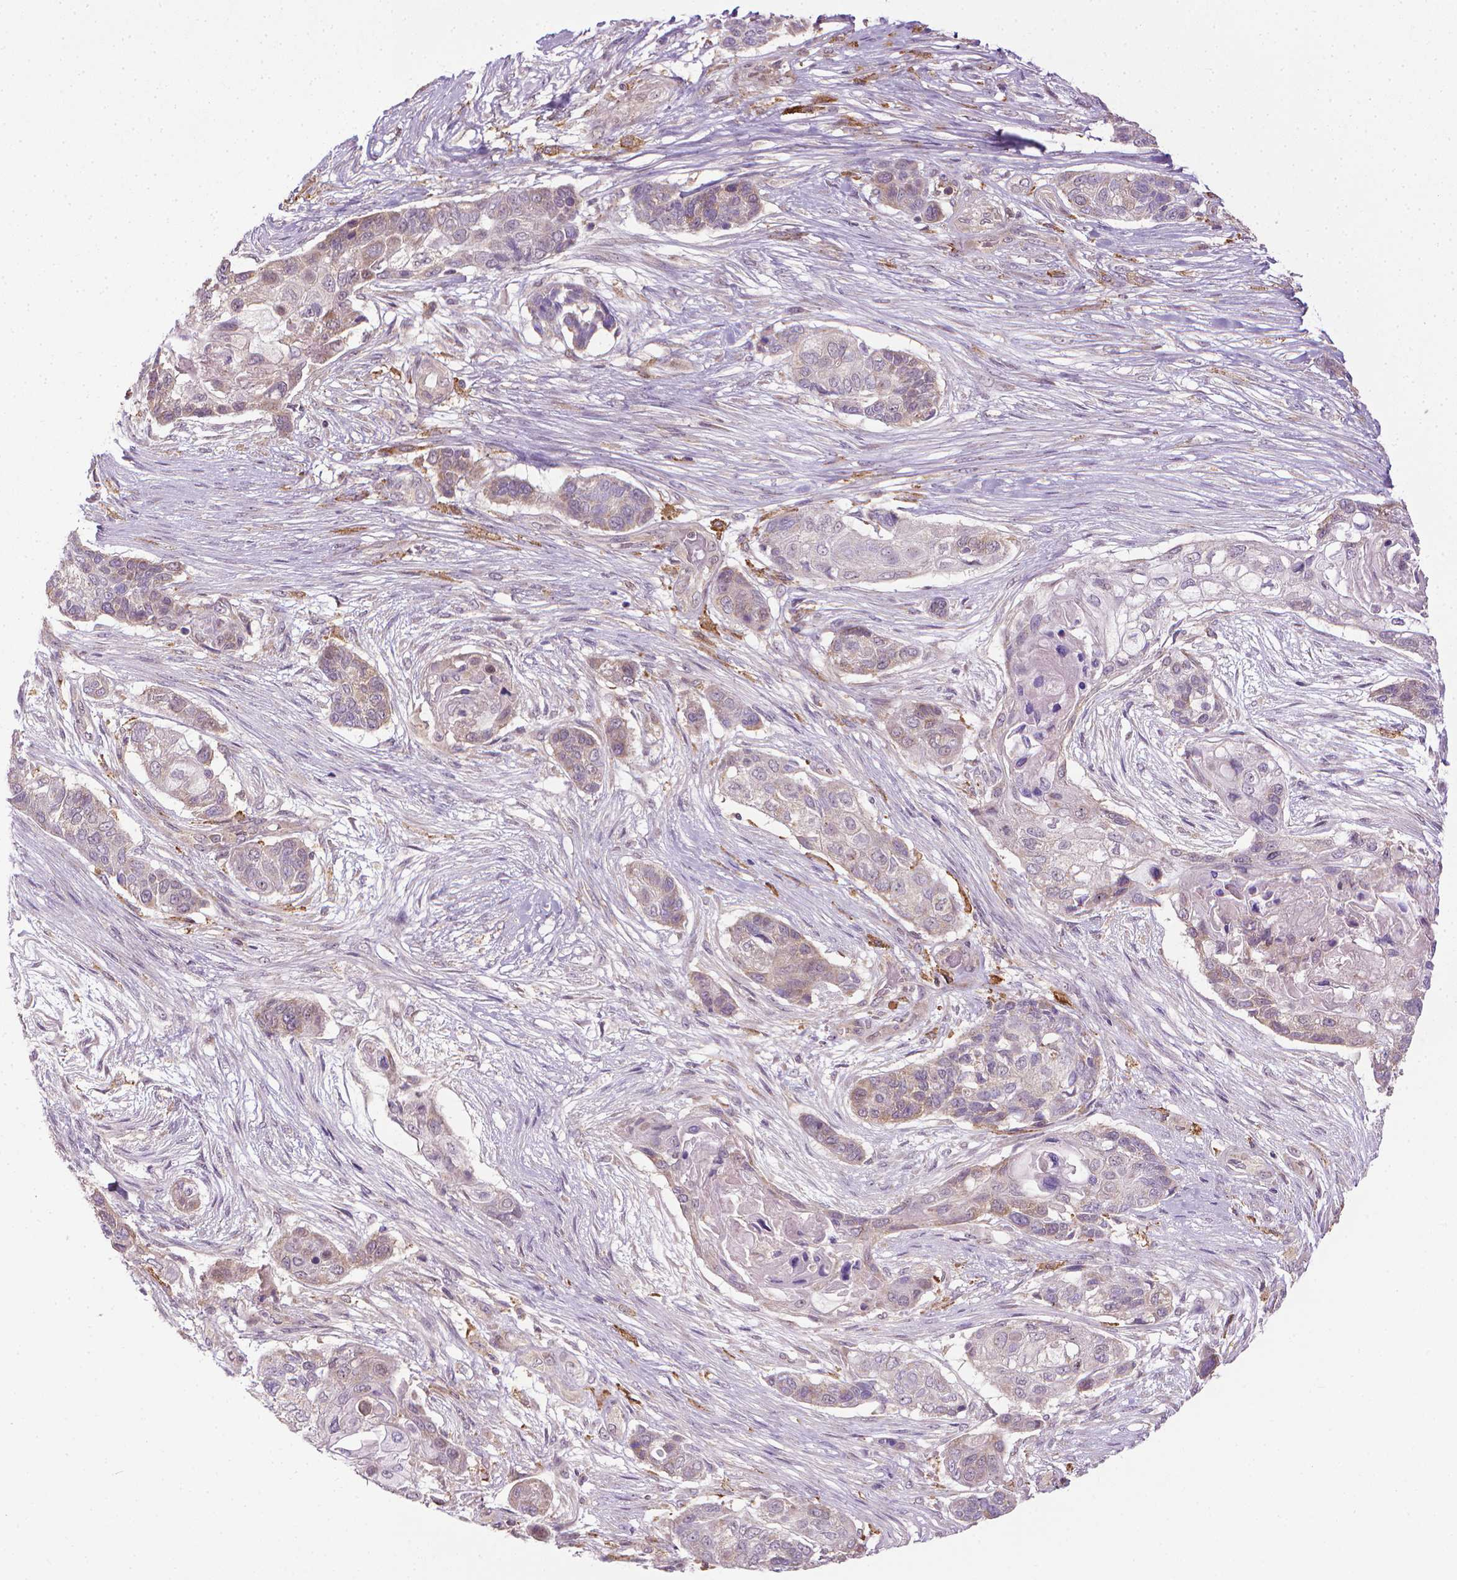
{"staining": {"intensity": "weak", "quantity": ">75%", "location": "cytoplasmic/membranous"}, "tissue": "lung cancer", "cell_type": "Tumor cells", "image_type": "cancer", "snomed": [{"axis": "morphology", "description": "Squamous cell carcinoma, NOS"}, {"axis": "topography", "description": "Lung"}], "caption": "Immunohistochemical staining of lung cancer (squamous cell carcinoma) displays low levels of weak cytoplasmic/membranous protein expression in about >75% of tumor cells.", "gene": "PRAG1", "patient": {"sex": "male", "age": 69}}